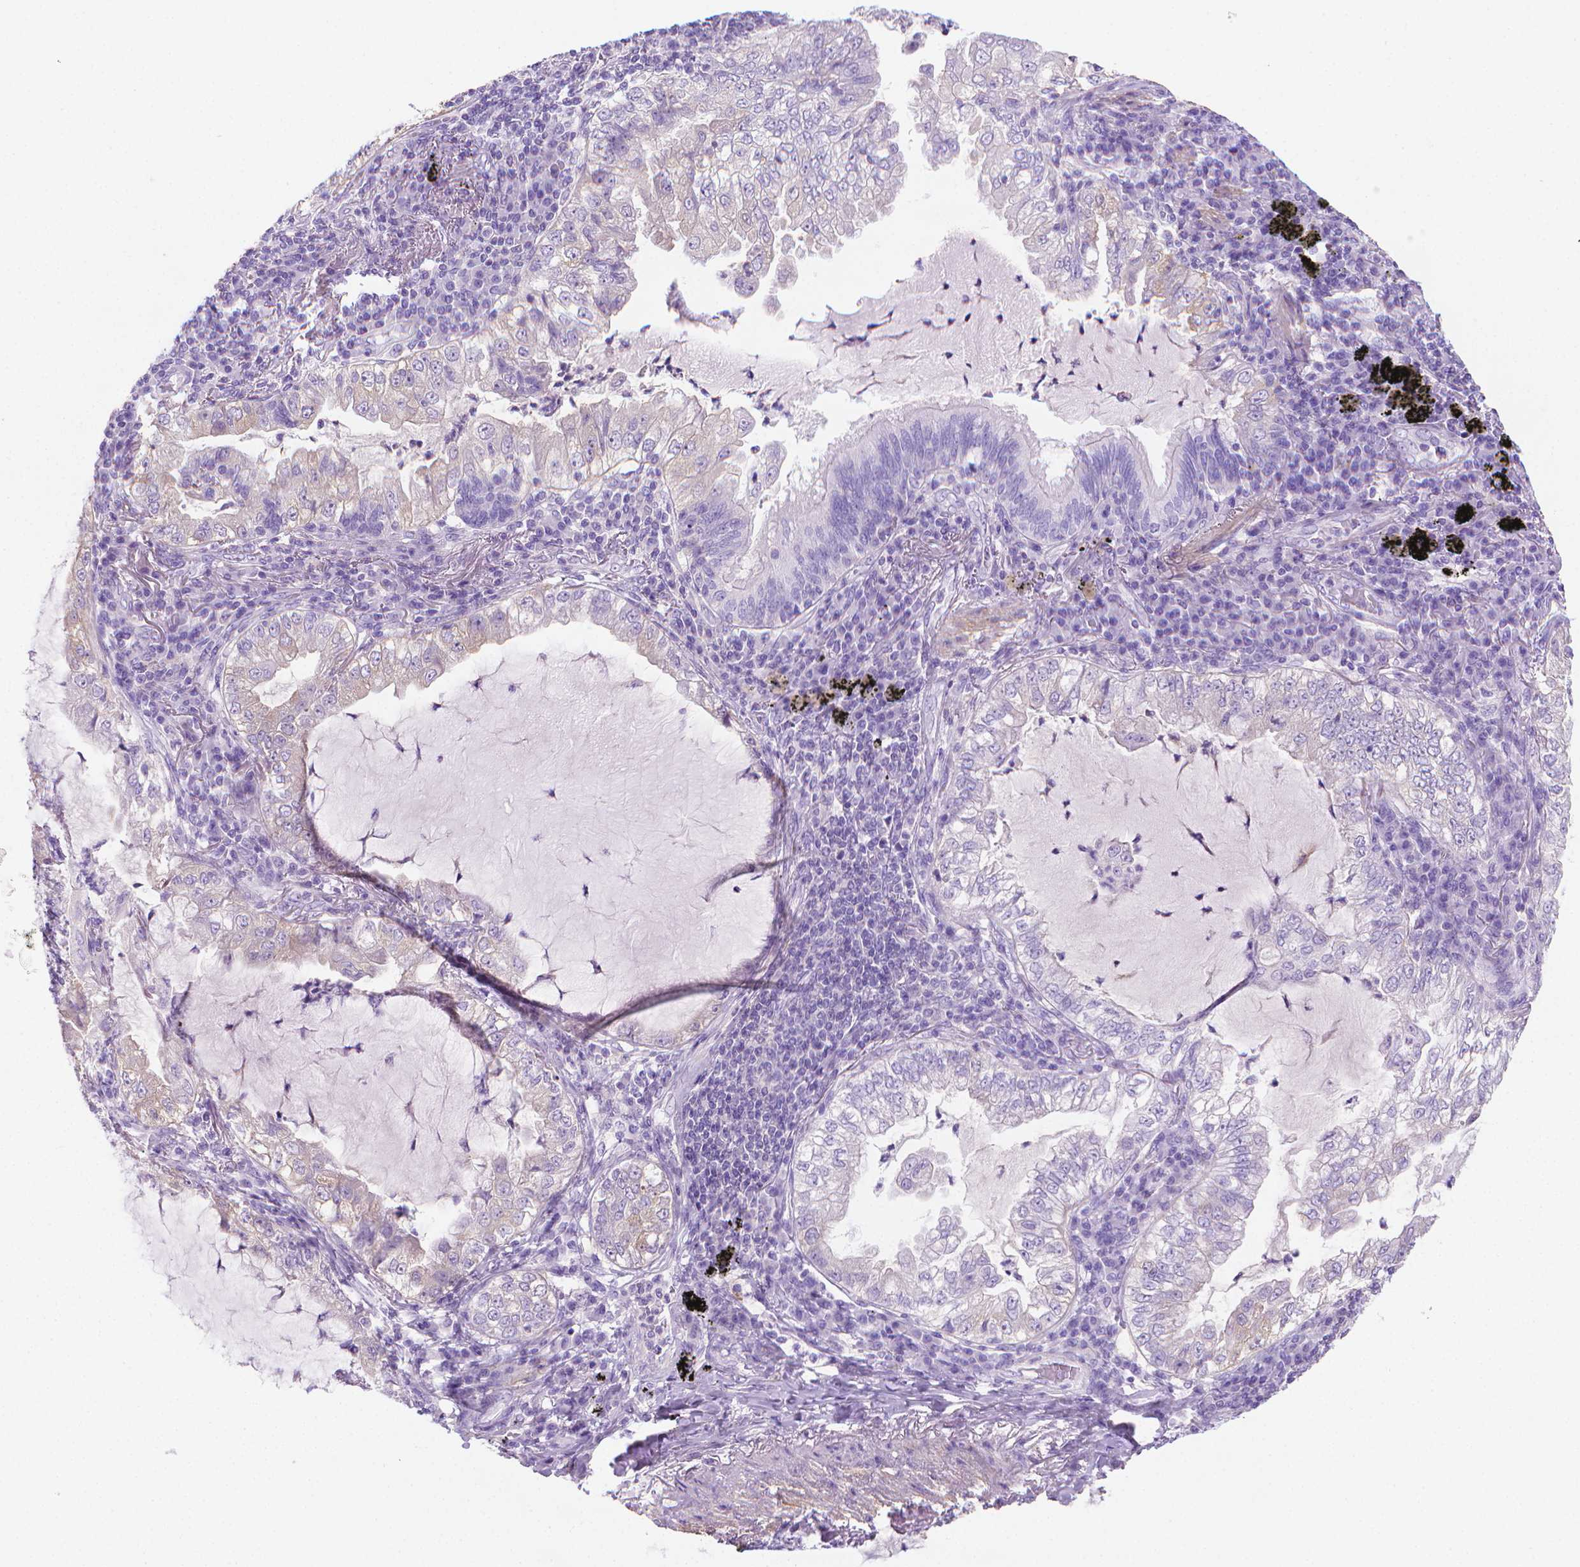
{"staining": {"intensity": "negative", "quantity": "none", "location": "none"}, "tissue": "lung cancer", "cell_type": "Tumor cells", "image_type": "cancer", "snomed": [{"axis": "morphology", "description": "Adenocarcinoma, NOS"}, {"axis": "topography", "description": "Lung"}], "caption": "High magnification brightfield microscopy of lung adenocarcinoma stained with DAB (3,3'-diaminobenzidine) (brown) and counterstained with hematoxylin (blue): tumor cells show no significant expression.", "gene": "FASN", "patient": {"sex": "female", "age": 73}}